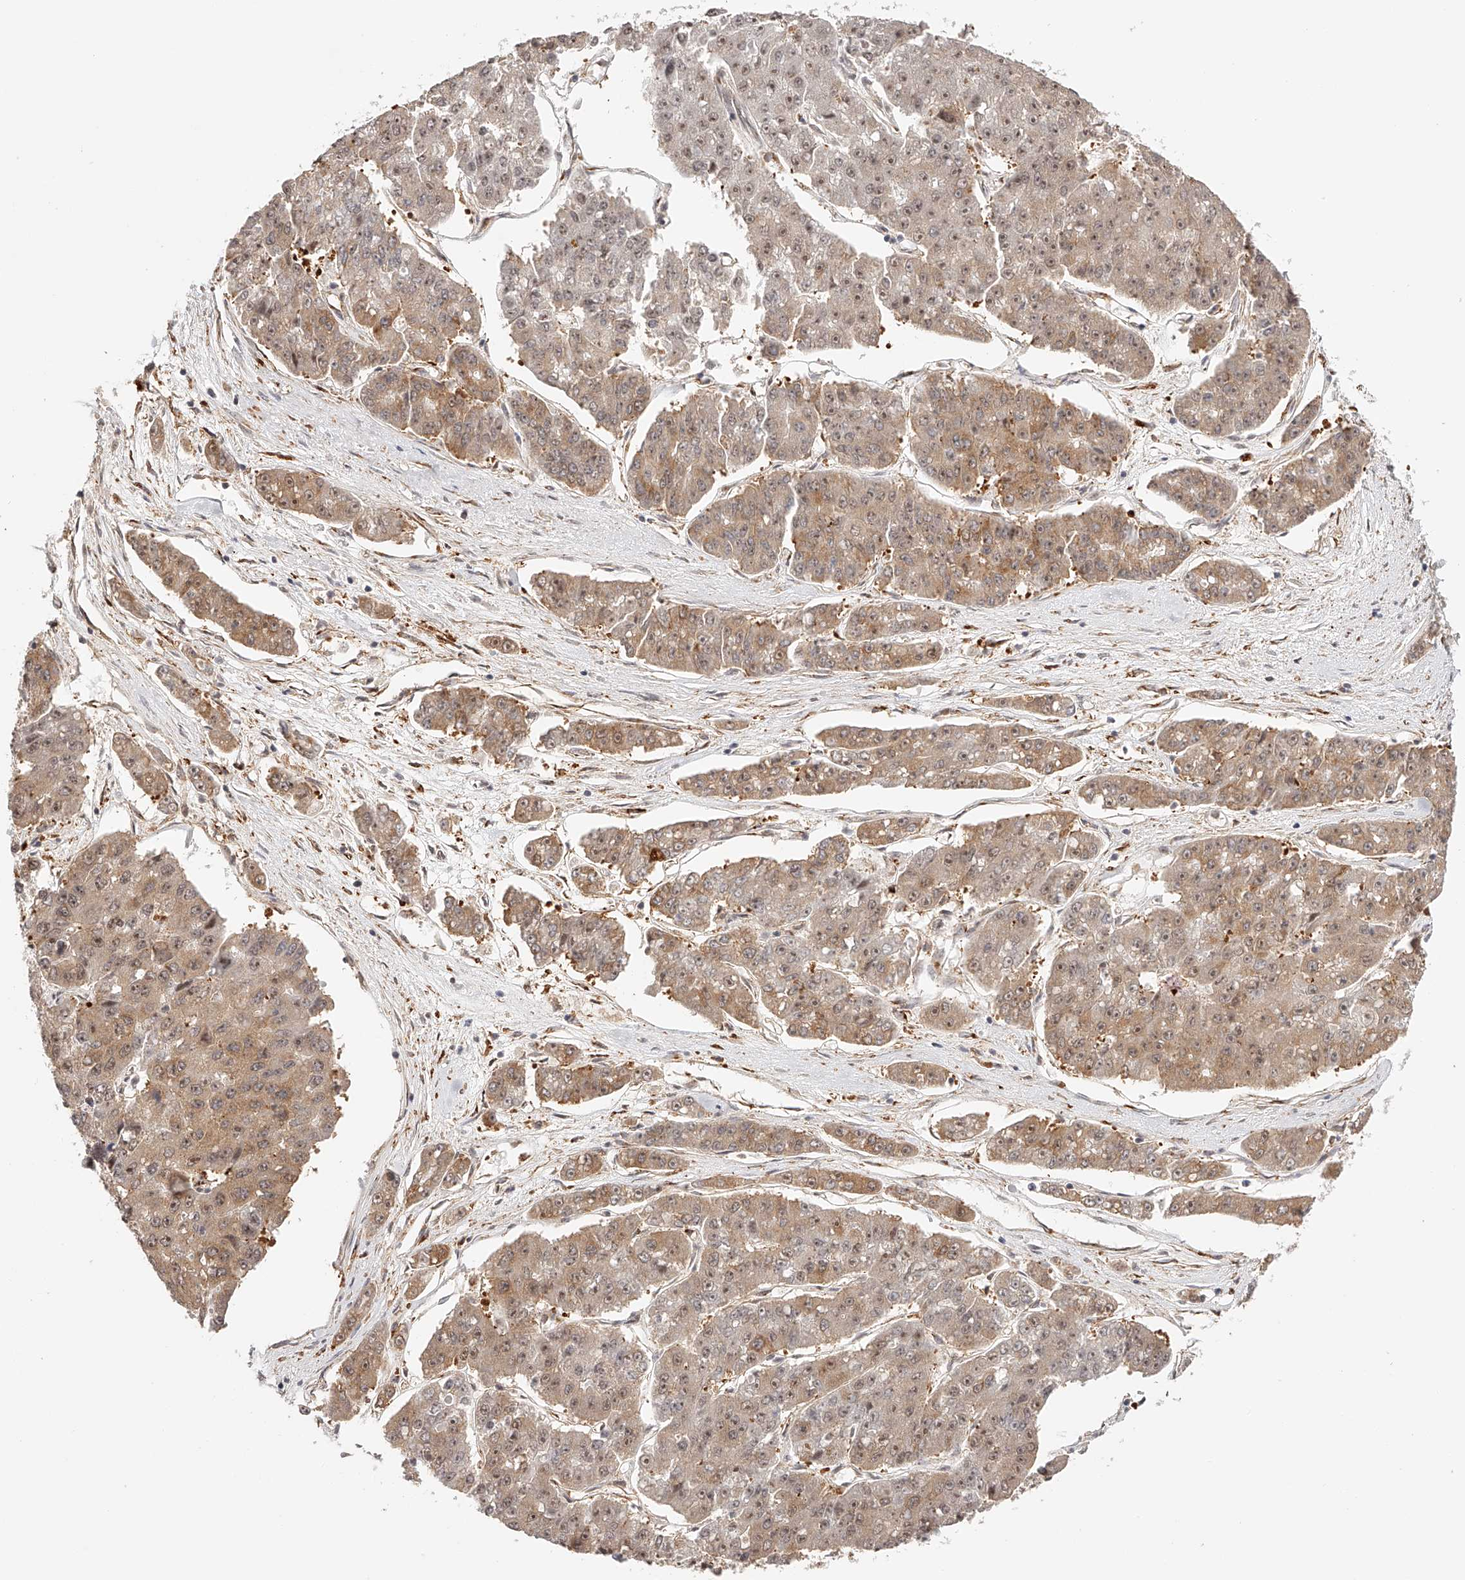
{"staining": {"intensity": "moderate", "quantity": ">75%", "location": "cytoplasmic/membranous,nuclear"}, "tissue": "pancreatic cancer", "cell_type": "Tumor cells", "image_type": "cancer", "snomed": [{"axis": "morphology", "description": "Adenocarcinoma, NOS"}, {"axis": "topography", "description": "Pancreas"}], "caption": "Immunohistochemistry (IHC) micrograph of human adenocarcinoma (pancreatic) stained for a protein (brown), which exhibits medium levels of moderate cytoplasmic/membranous and nuclear staining in approximately >75% of tumor cells.", "gene": "SYNC", "patient": {"sex": "male", "age": 50}}